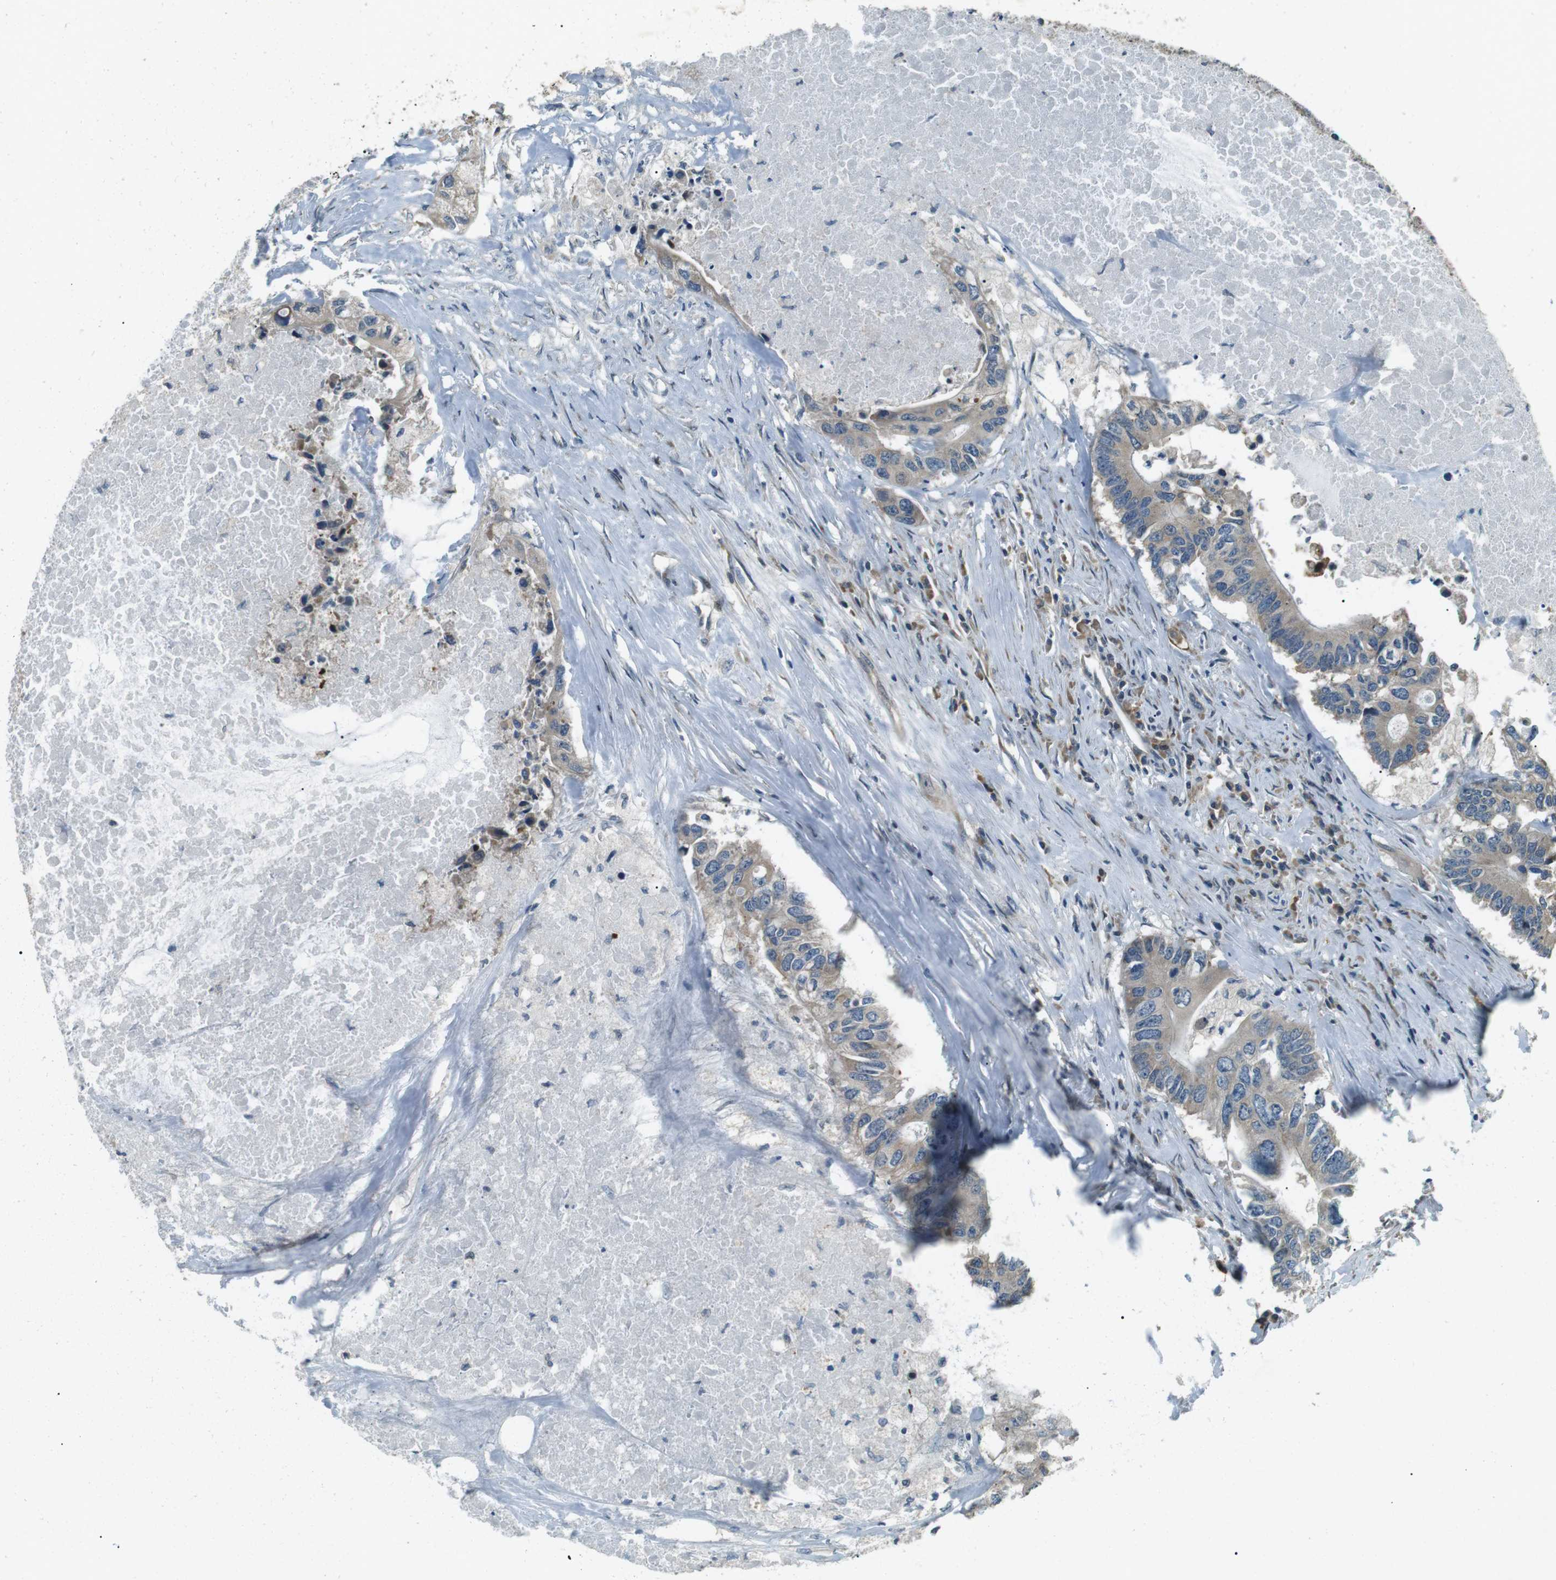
{"staining": {"intensity": "moderate", "quantity": ">75%", "location": "cytoplasmic/membranous"}, "tissue": "colorectal cancer", "cell_type": "Tumor cells", "image_type": "cancer", "snomed": [{"axis": "morphology", "description": "Adenocarcinoma, NOS"}, {"axis": "topography", "description": "Colon"}], "caption": "Human adenocarcinoma (colorectal) stained for a protein (brown) displays moderate cytoplasmic/membranous positive staining in approximately >75% of tumor cells.", "gene": "TMEM74", "patient": {"sex": "male", "age": 71}}